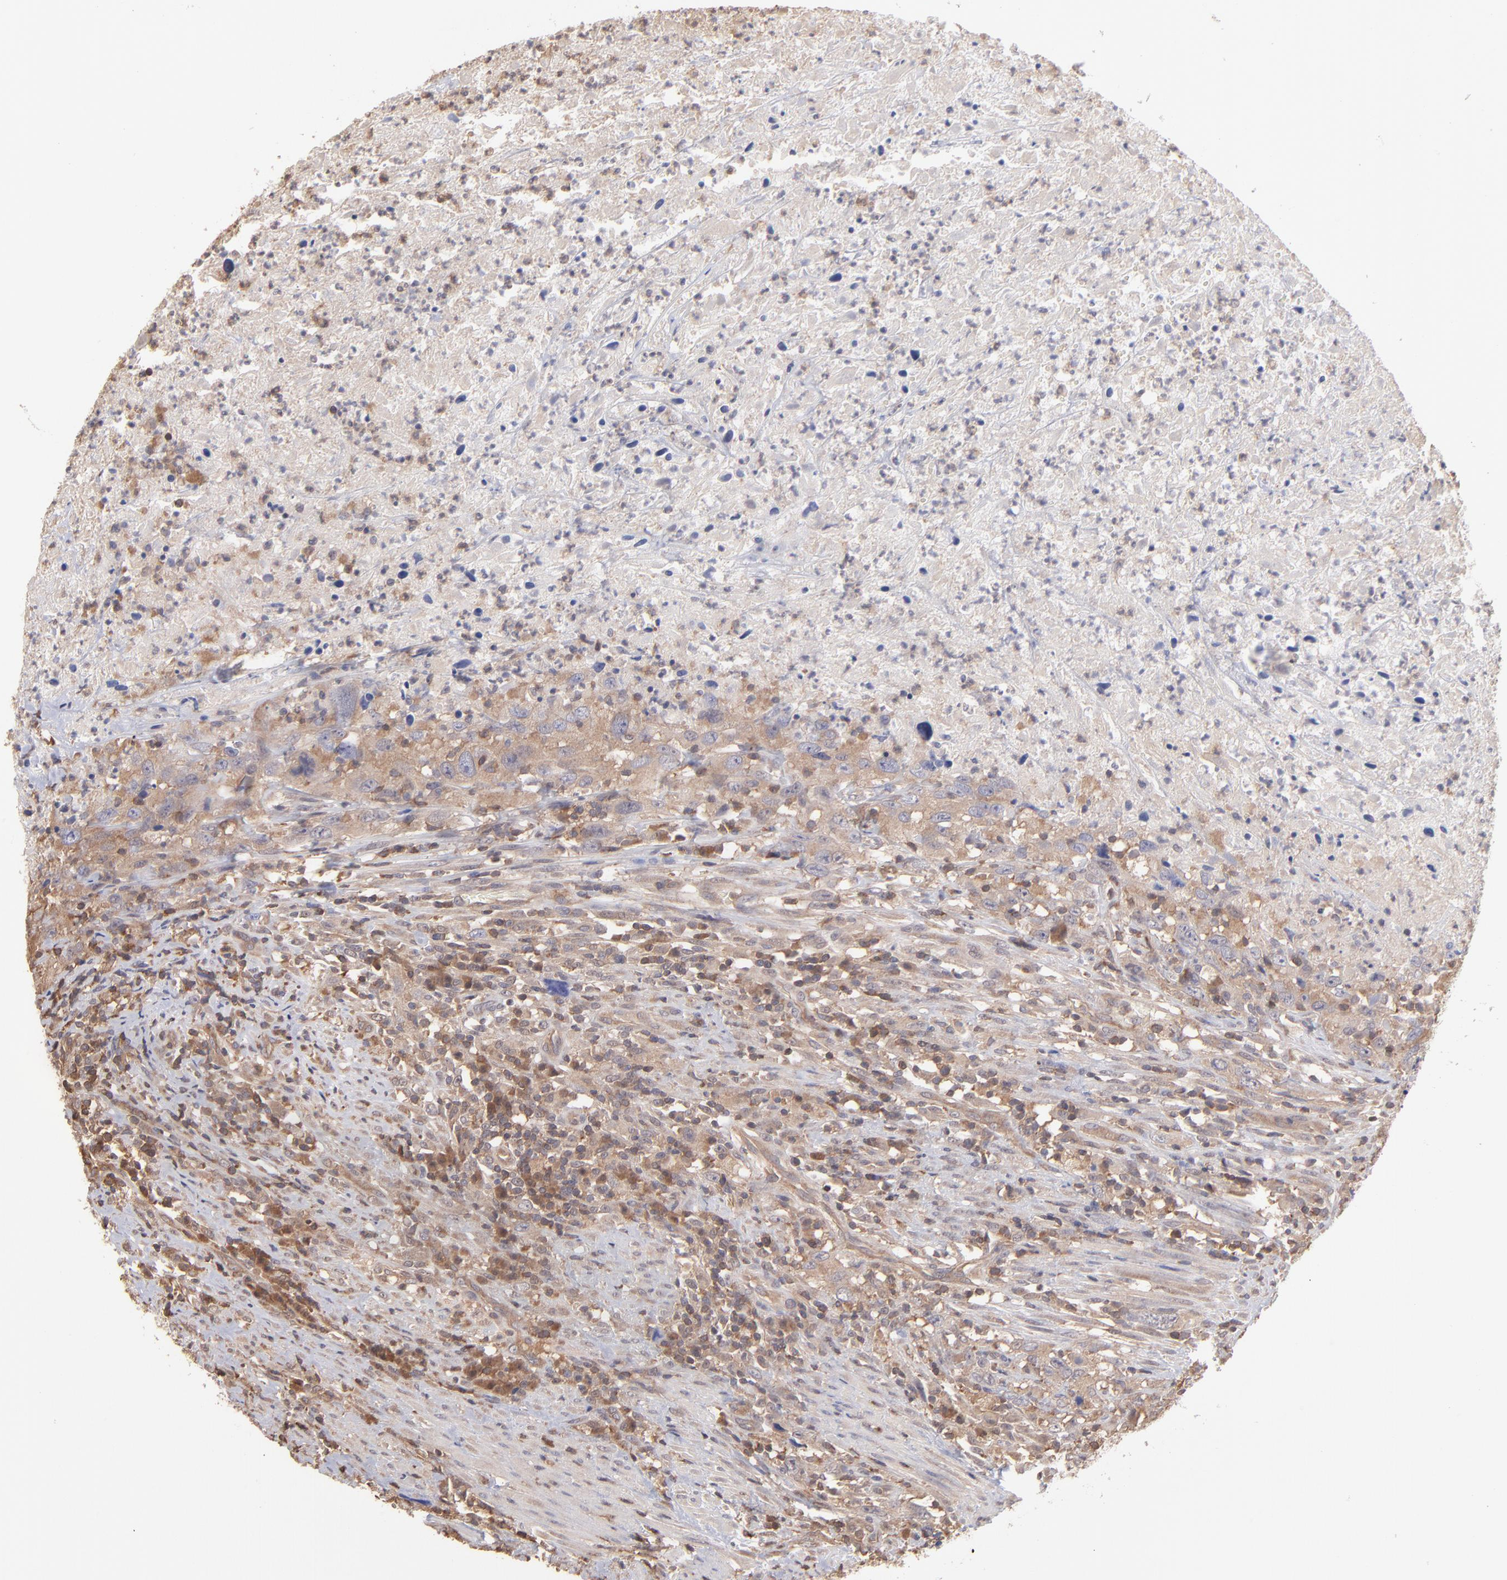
{"staining": {"intensity": "moderate", "quantity": ">75%", "location": "cytoplasmic/membranous"}, "tissue": "urothelial cancer", "cell_type": "Tumor cells", "image_type": "cancer", "snomed": [{"axis": "morphology", "description": "Urothelial carcinoma, High grade"}, {"axis": "topography", "description": "Urinary bladder"}], "caption": "About >75% of tumor cells in high-grade urothelial carcinoma display moderate cytoplasmic/membranous protein staining as visualized by brown immunohistochemical staining.", "gene": "MAP2K2", "patient": {"sex": "male", "age": 61}}